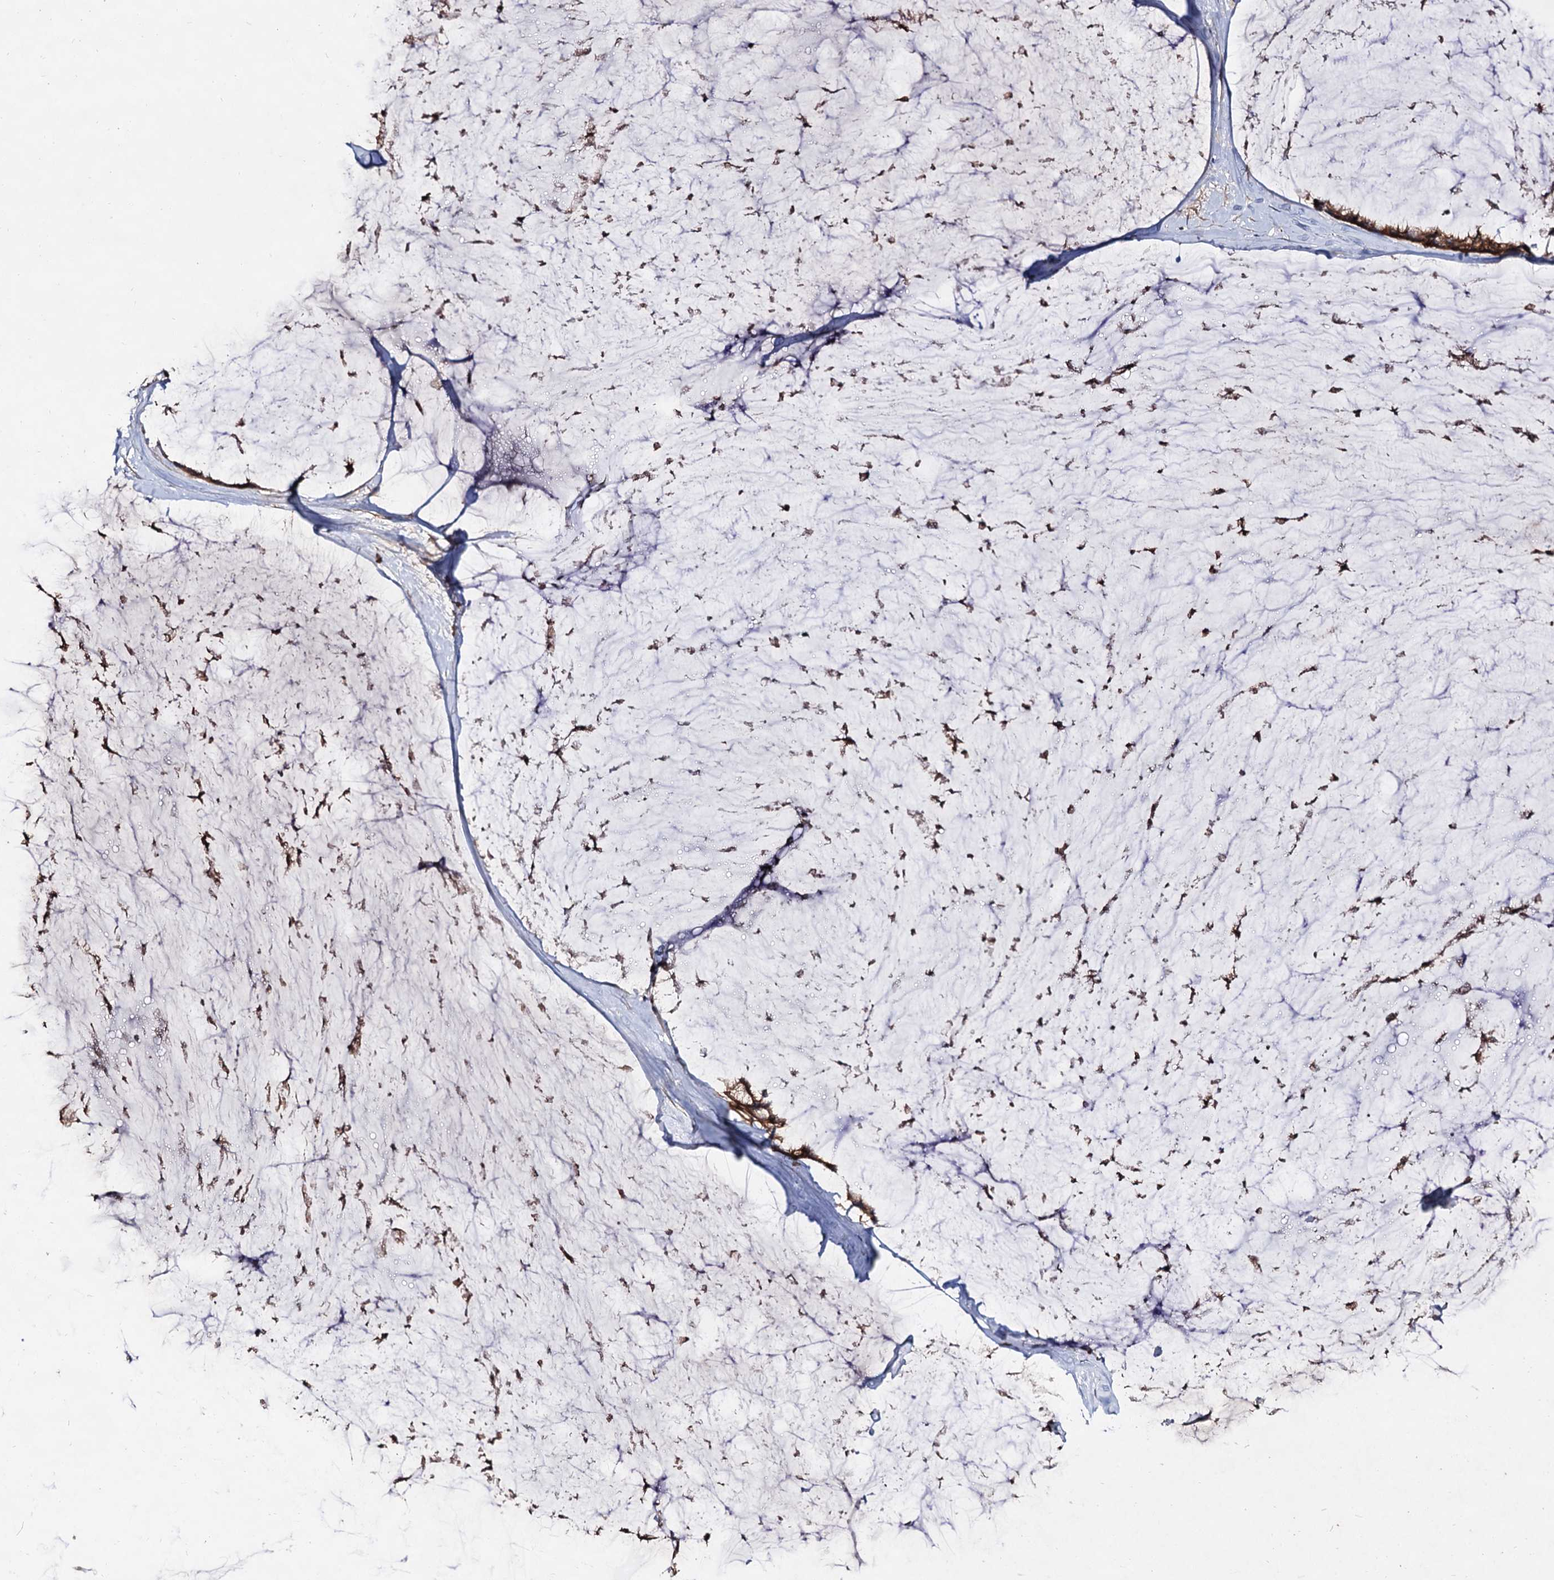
{"staining": {"intensity": "moderate", "quantity": ">75%", "location": "cytoplasmic/membranous"}, "tissue": "ovarian cancer", "cell_type": "Tumor cells", "image_type": "cancer", "snomed": [{"axis": "morphology", "description": "Cystadenocarcinoma, mucinous, NOS"}, {"axis": "topography", "description": "Ovary"}], "caption": "Human ovarian cancer (mucinous cystadenocarcinoma) stained for a protein (brown) reveals moderate cytoplasmic/membranous positive positivity in about >75% of tumor cells.", "gene": "ARFIP2", "patient": {"sex": "female", "age": 39}}